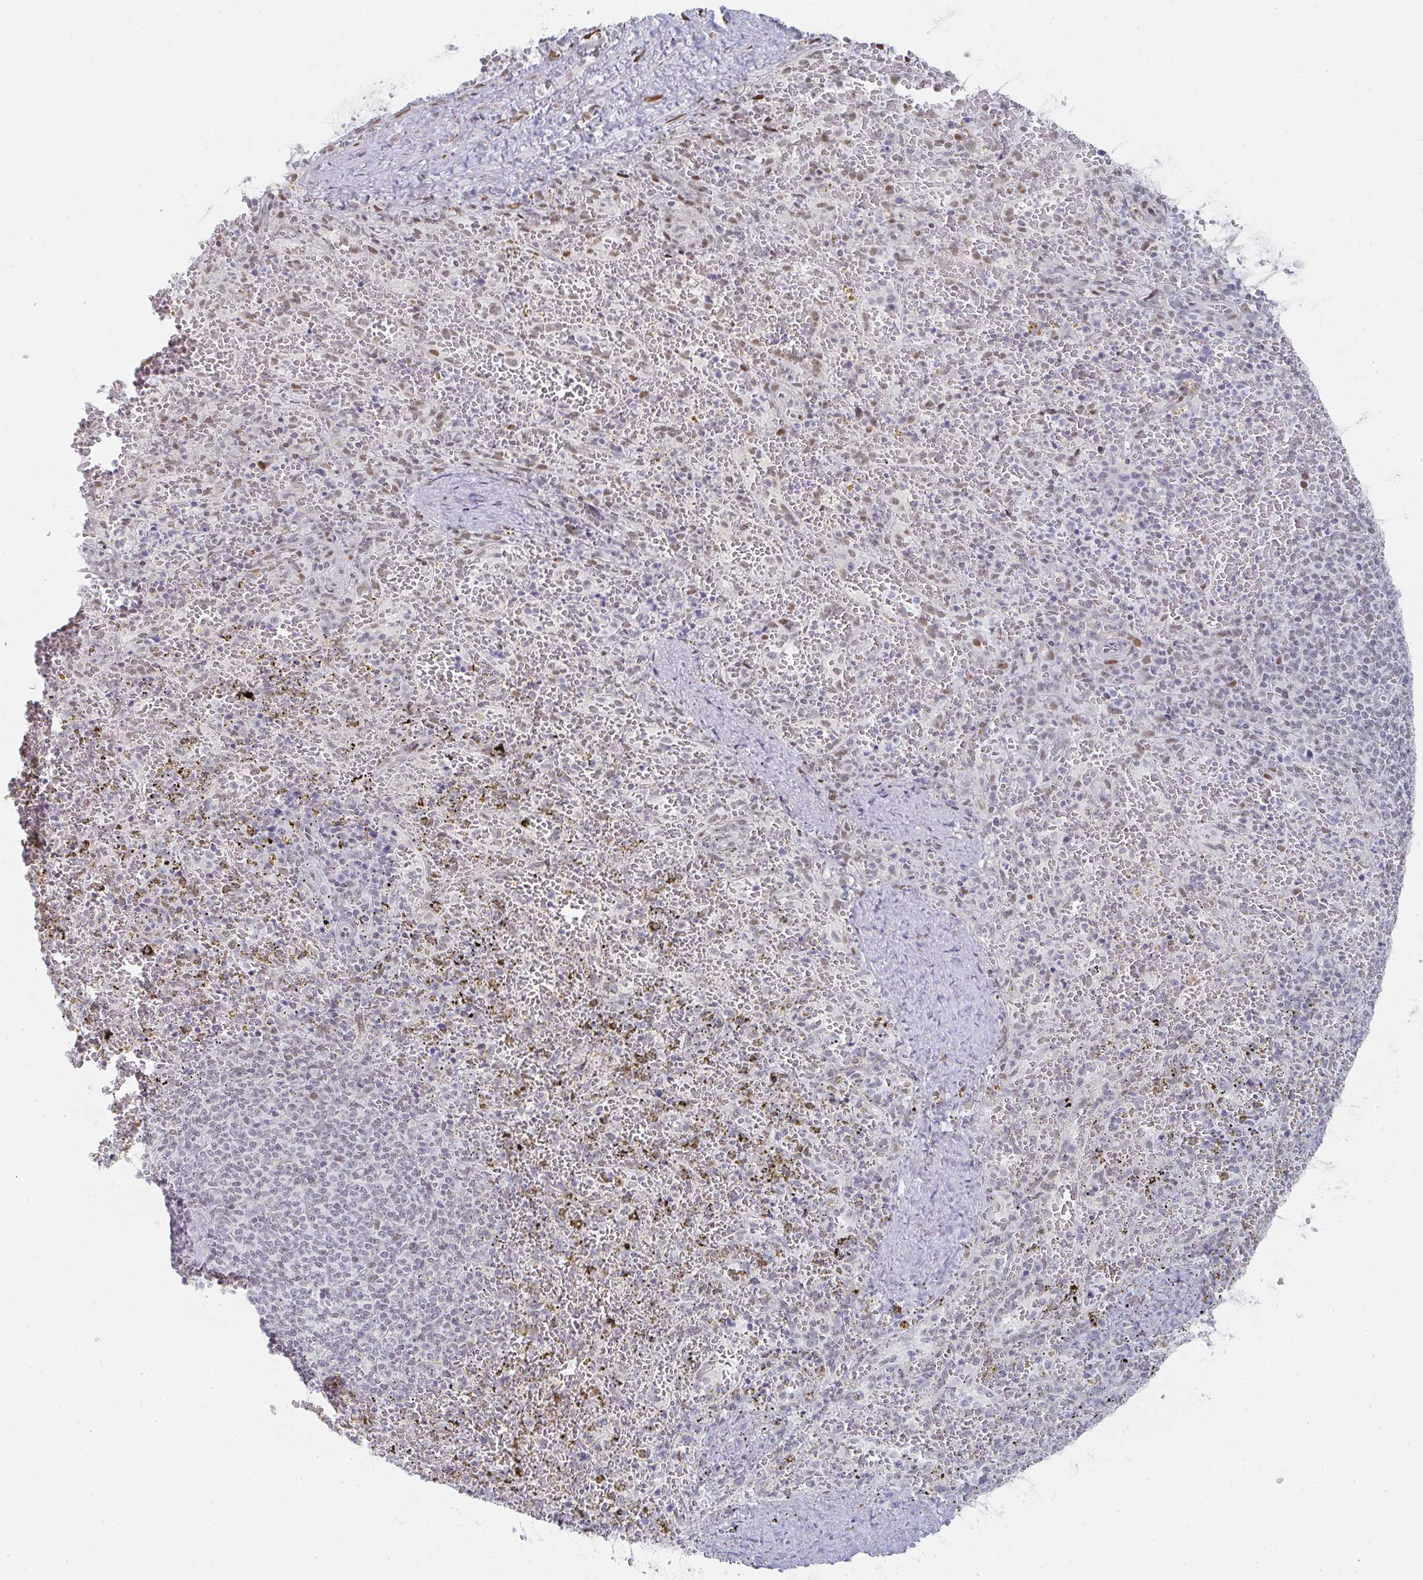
{"staining": {"intensity": "negative", "quantity": "none", "location": "none"}, "tissue": "spleen", "cell_type": "Cells in red pulp", "image_type": "normal", "snomed": [{"axis": "morphology", "description": "Normal tissue, NOS"}, {"axis": "topography", "description": "Spleen"}], "caption": "Immunohistochemistry (IHC) micrograph of normal spleen: spleen stained with DAB (3,3'-diaminobenzidine) exhibits no significant protein staining in cells in red pulp.", "gene": "POU2AF2", "patient": {"sex": "female", "age": 50}}